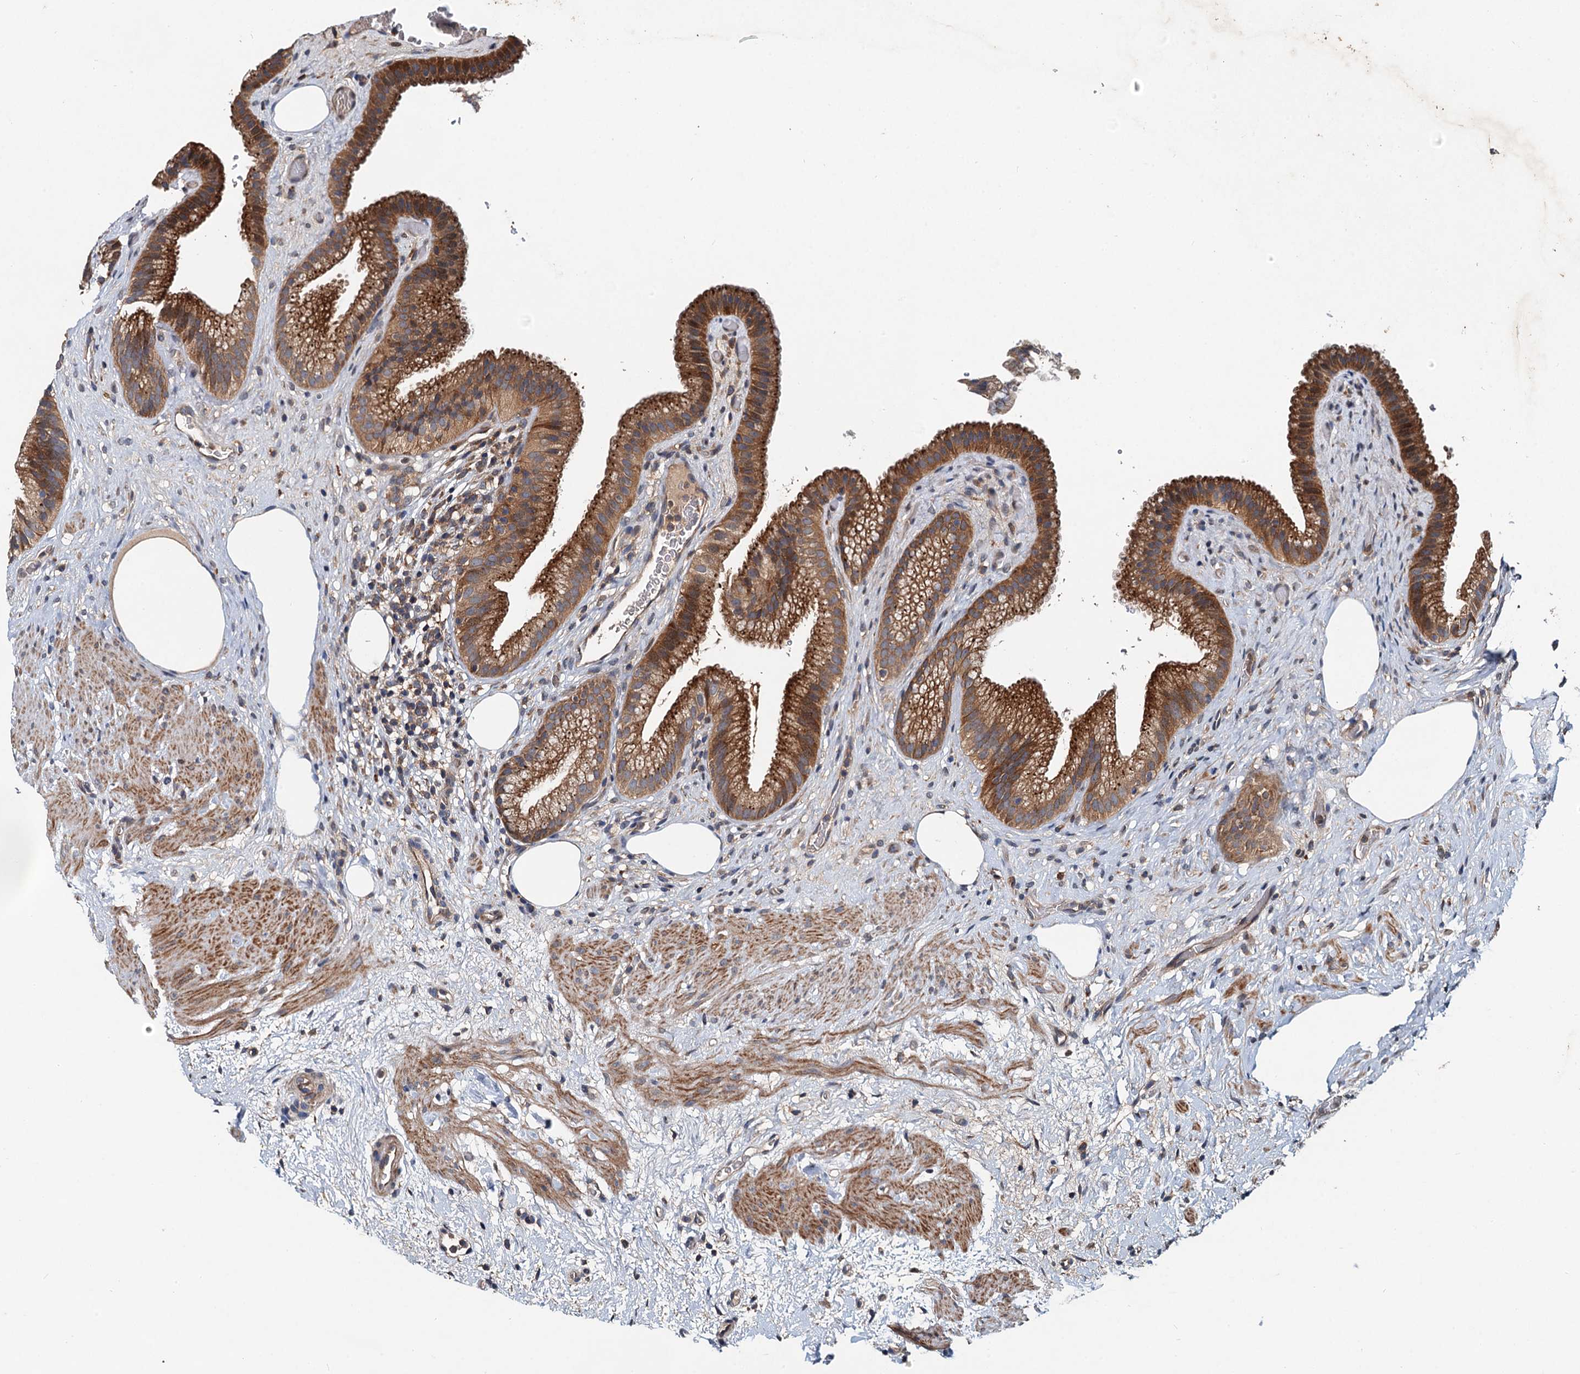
{"staining": {"intensity": "strong", "quantity": ">75%", "location": "cytoplasmic/membranous"}, "tissue": "gallbladder", "cell_type": "Glandular cells", "image_type": "normal", "snomed": [{"axis": "morphology", "description": "Normal tissue, NOS"}, {"axis": "morphology", "description": "Inflammation, NOS"}, {"axis": "topography", "description": "Gallbladder"}], "caption": "This histopathology image demonstrates immunohistochemistry (IHC) staining of normal human gallbladder, with high strong cytoplasmic/membranous positivity in approximately >75% of glandular cells.", "gene": "EFL1", "patient": {"sex": "male", "age": 51}}